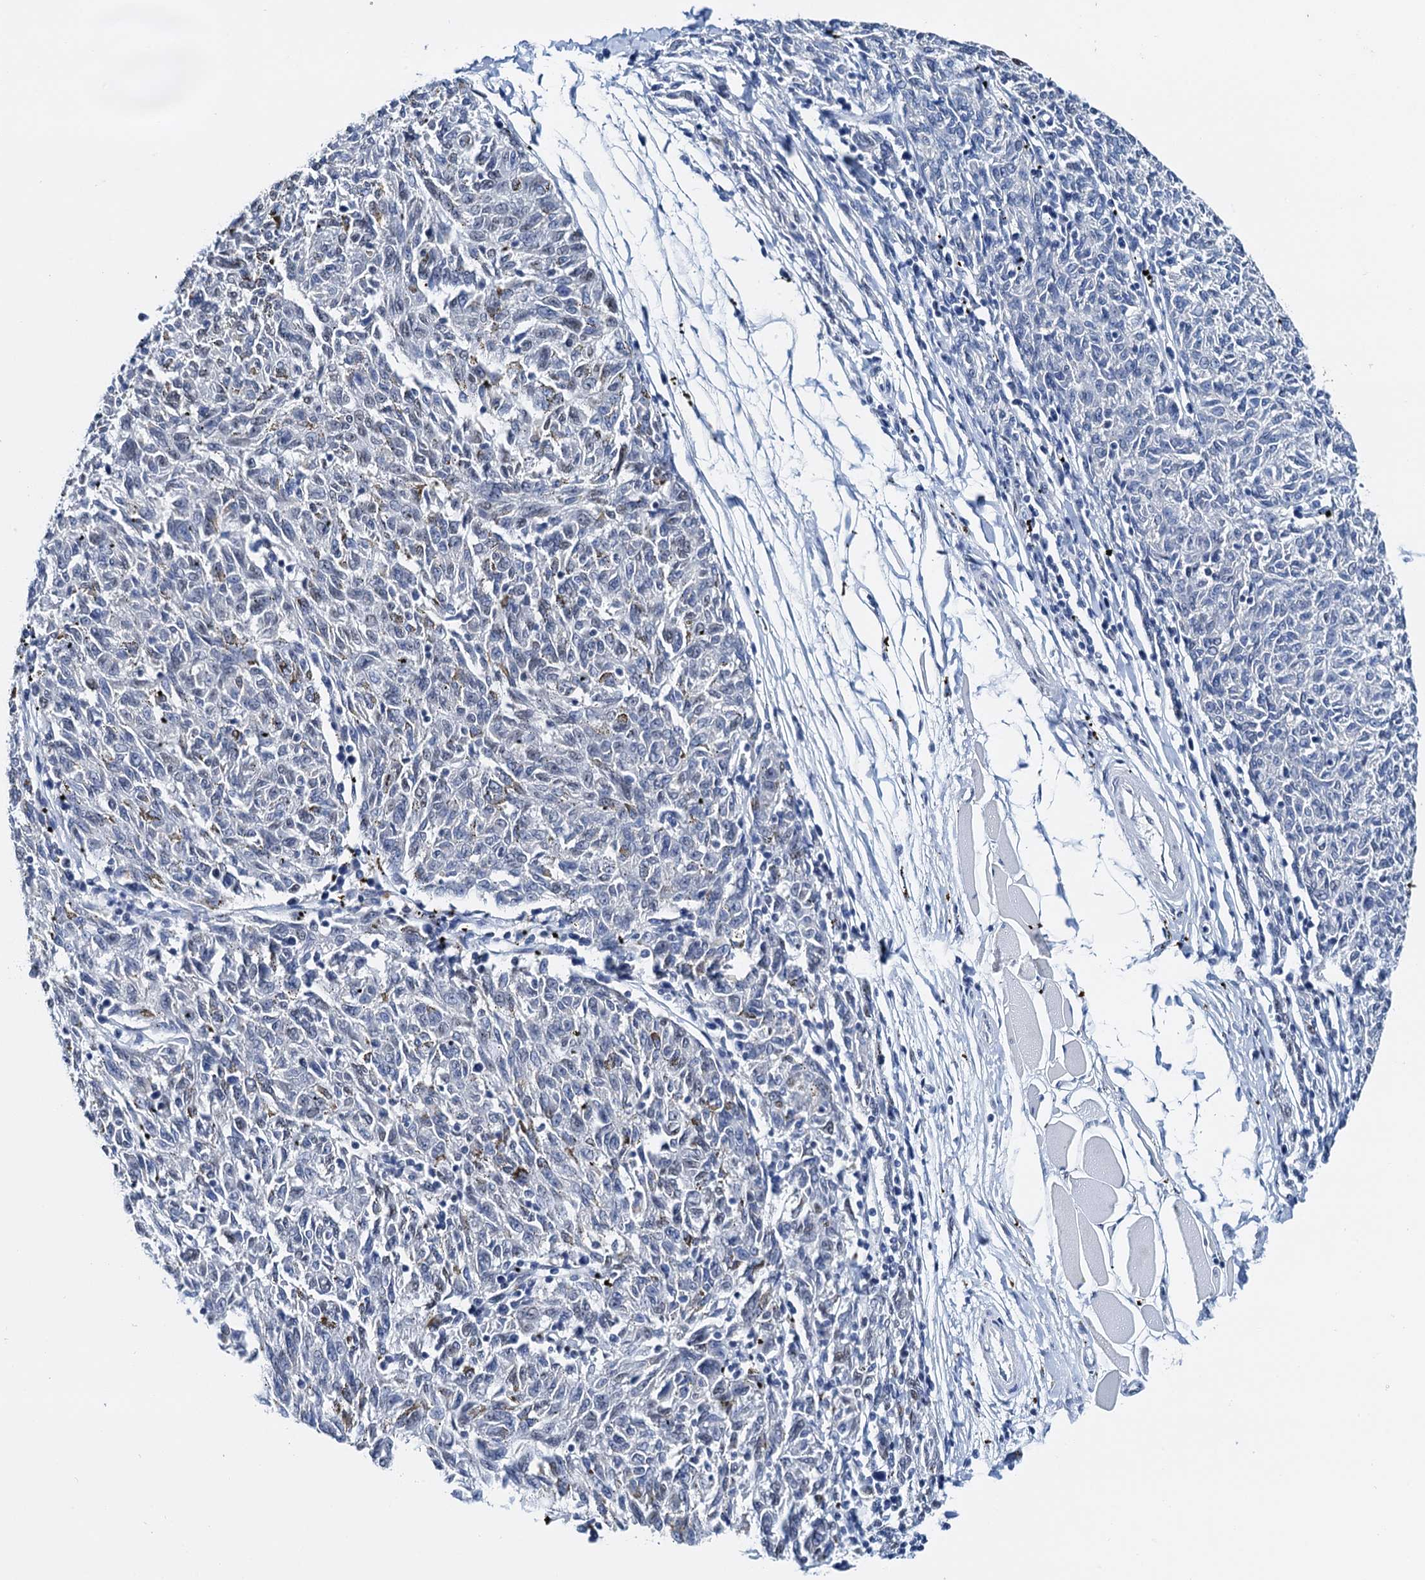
{"staining": {"intensity": "weak", "quantity": "<25%", "location": "nuclear"}, "tissue": "melanoma", "cell_type": "Tumor cells", "image_type": "cancer", "snomed": [{"axis": "morphology", "description": "Malignant melanoma, NOS"}, {"axis": "topography", "description": "Skin"}], "caption": "DAB (3,3'-diaminobenzidine) immunohistochemical staining of human malignant melanoma exhibits no significant expression in tumor cells.", "gene": "SLTM", "patient": {"sex": "female", "age": 72}}